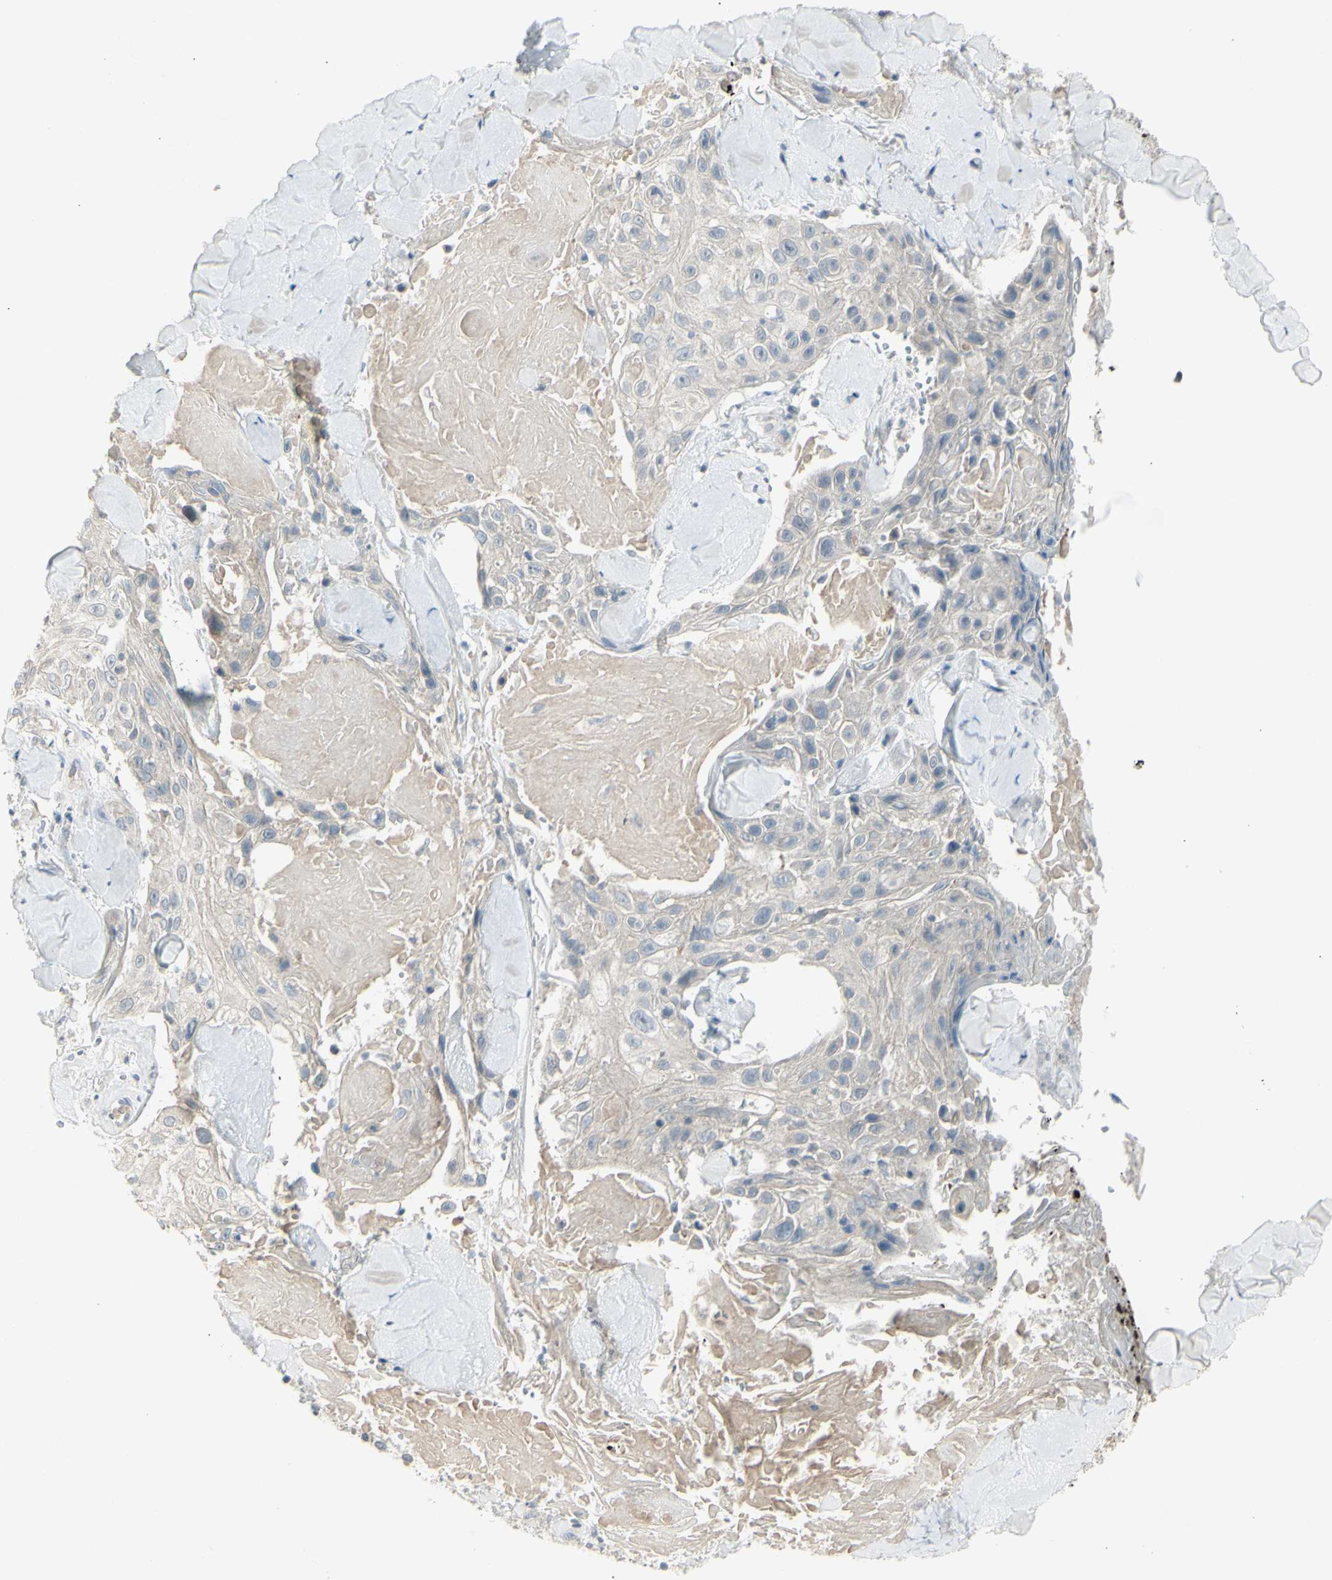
{"staining": {"intensity": "weak", "quantity": ">75%", "location": "cytoplasmic/membranous"}, "tissue": "skin cancer", "cell_type": "Tumor cells", "image_type": "cancer", "snomed": [{"axis": "morphology", "description": "Squamous cell carcinoma, NOS"}, {"axis": "topography", "description": "Skin"}], "caption": "A histopathology image of human skin squamous cell carcinoma stained for a protein shows weak cytoplasmic/membranous brown staining in tumor cells.", "gene": "SH3GL2", "patient": {"sex": "male", "age": 86}}